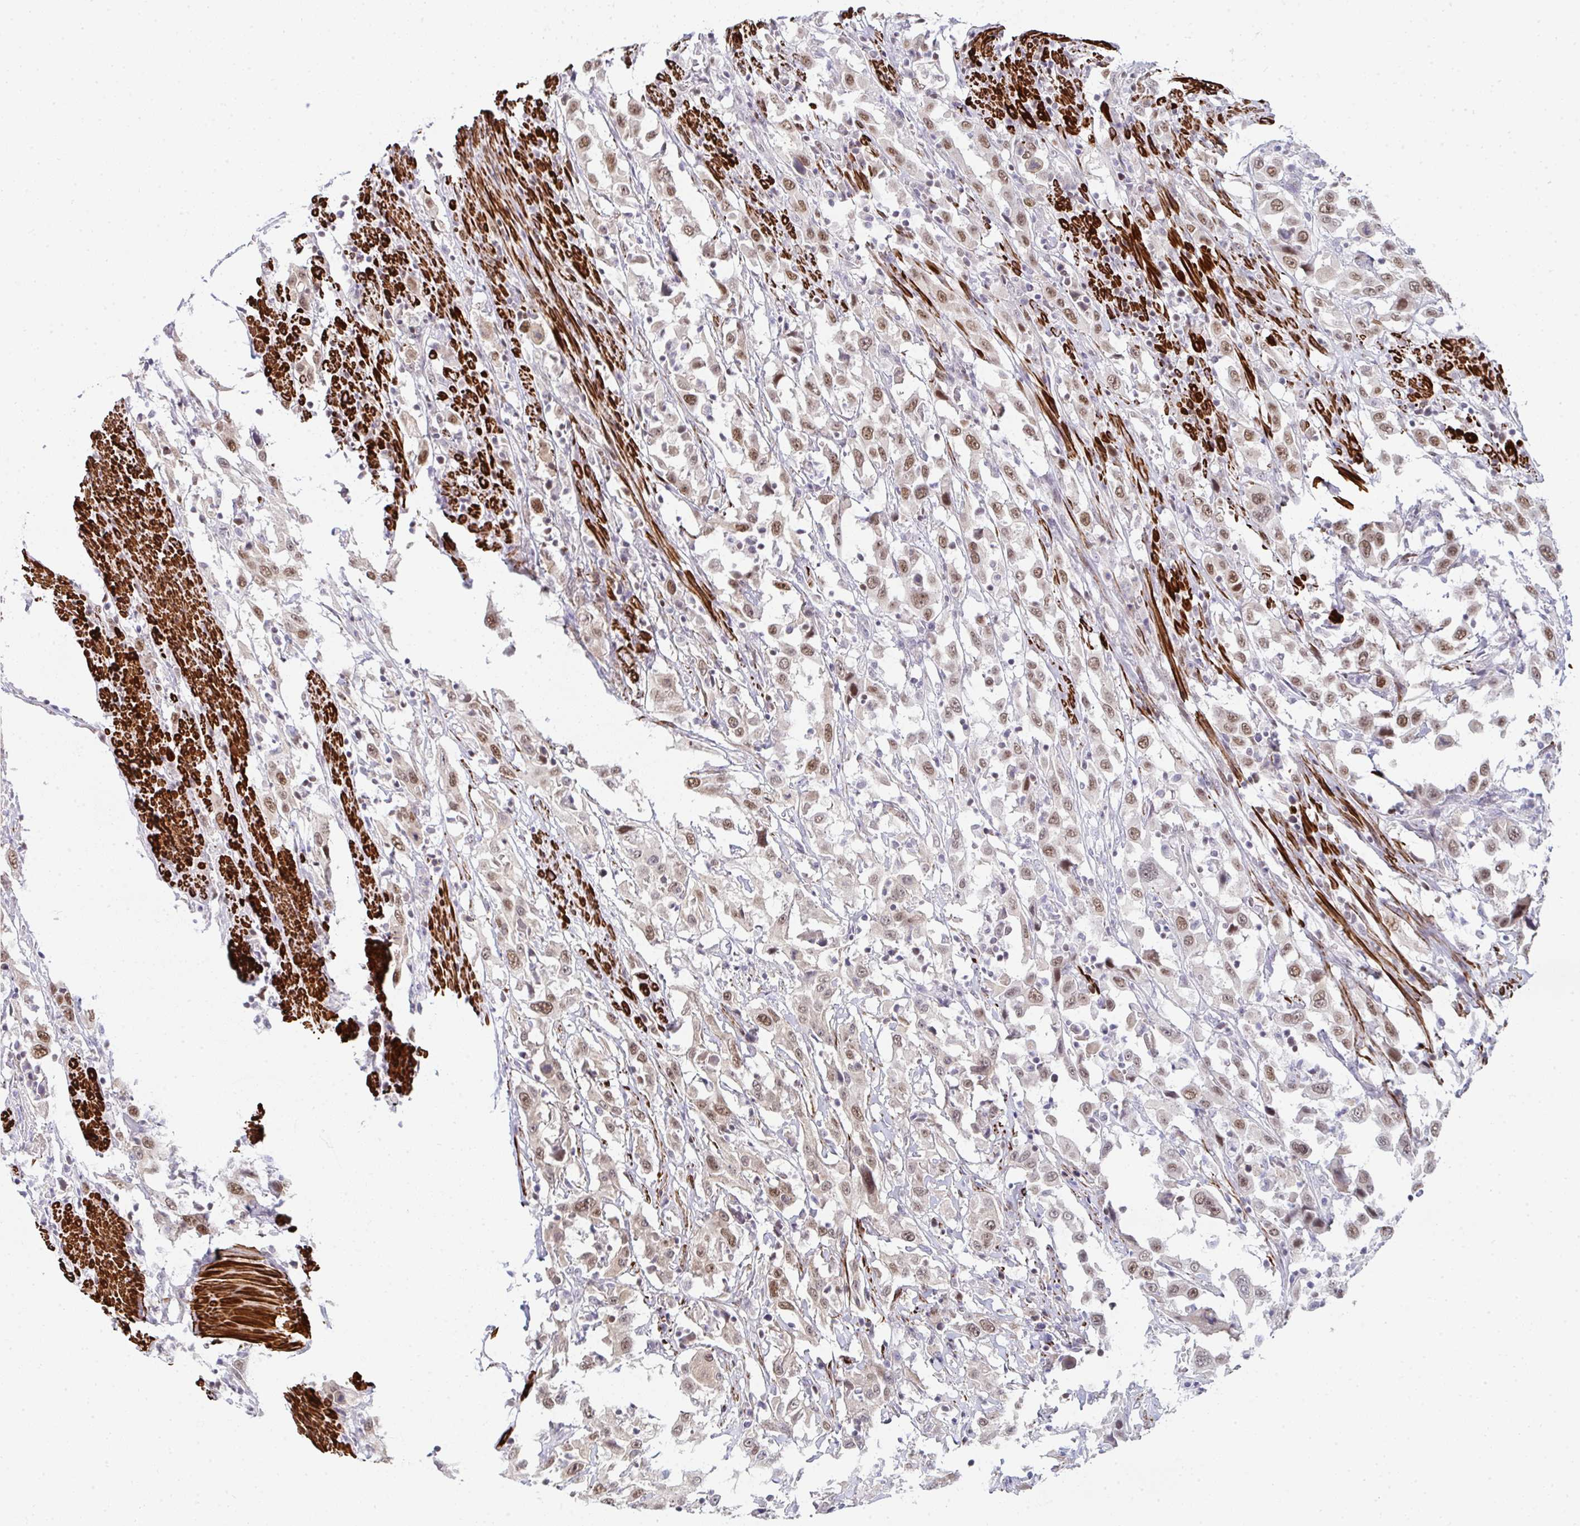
{"staining": {"intensity": "weak", "quantity": ">75%", "location": "nuclear"}, "tissue": "urothelial cancer", "cell_type": "Tumor cells", "image_type": "cancer", "snomed": [{"axis": "morphology", "description": "Urothelial carcinoma, High grade"}, {"axis": "topography", "description": "Urinary bladder"}], "caption": "Weak nuclear expression for a protein is appreciated in approximately >75% of tumor cells of urothelial cancer using immunohistochemistry.", "gene": "GINS2", "patient": {"sex": "male", "age": 61}}